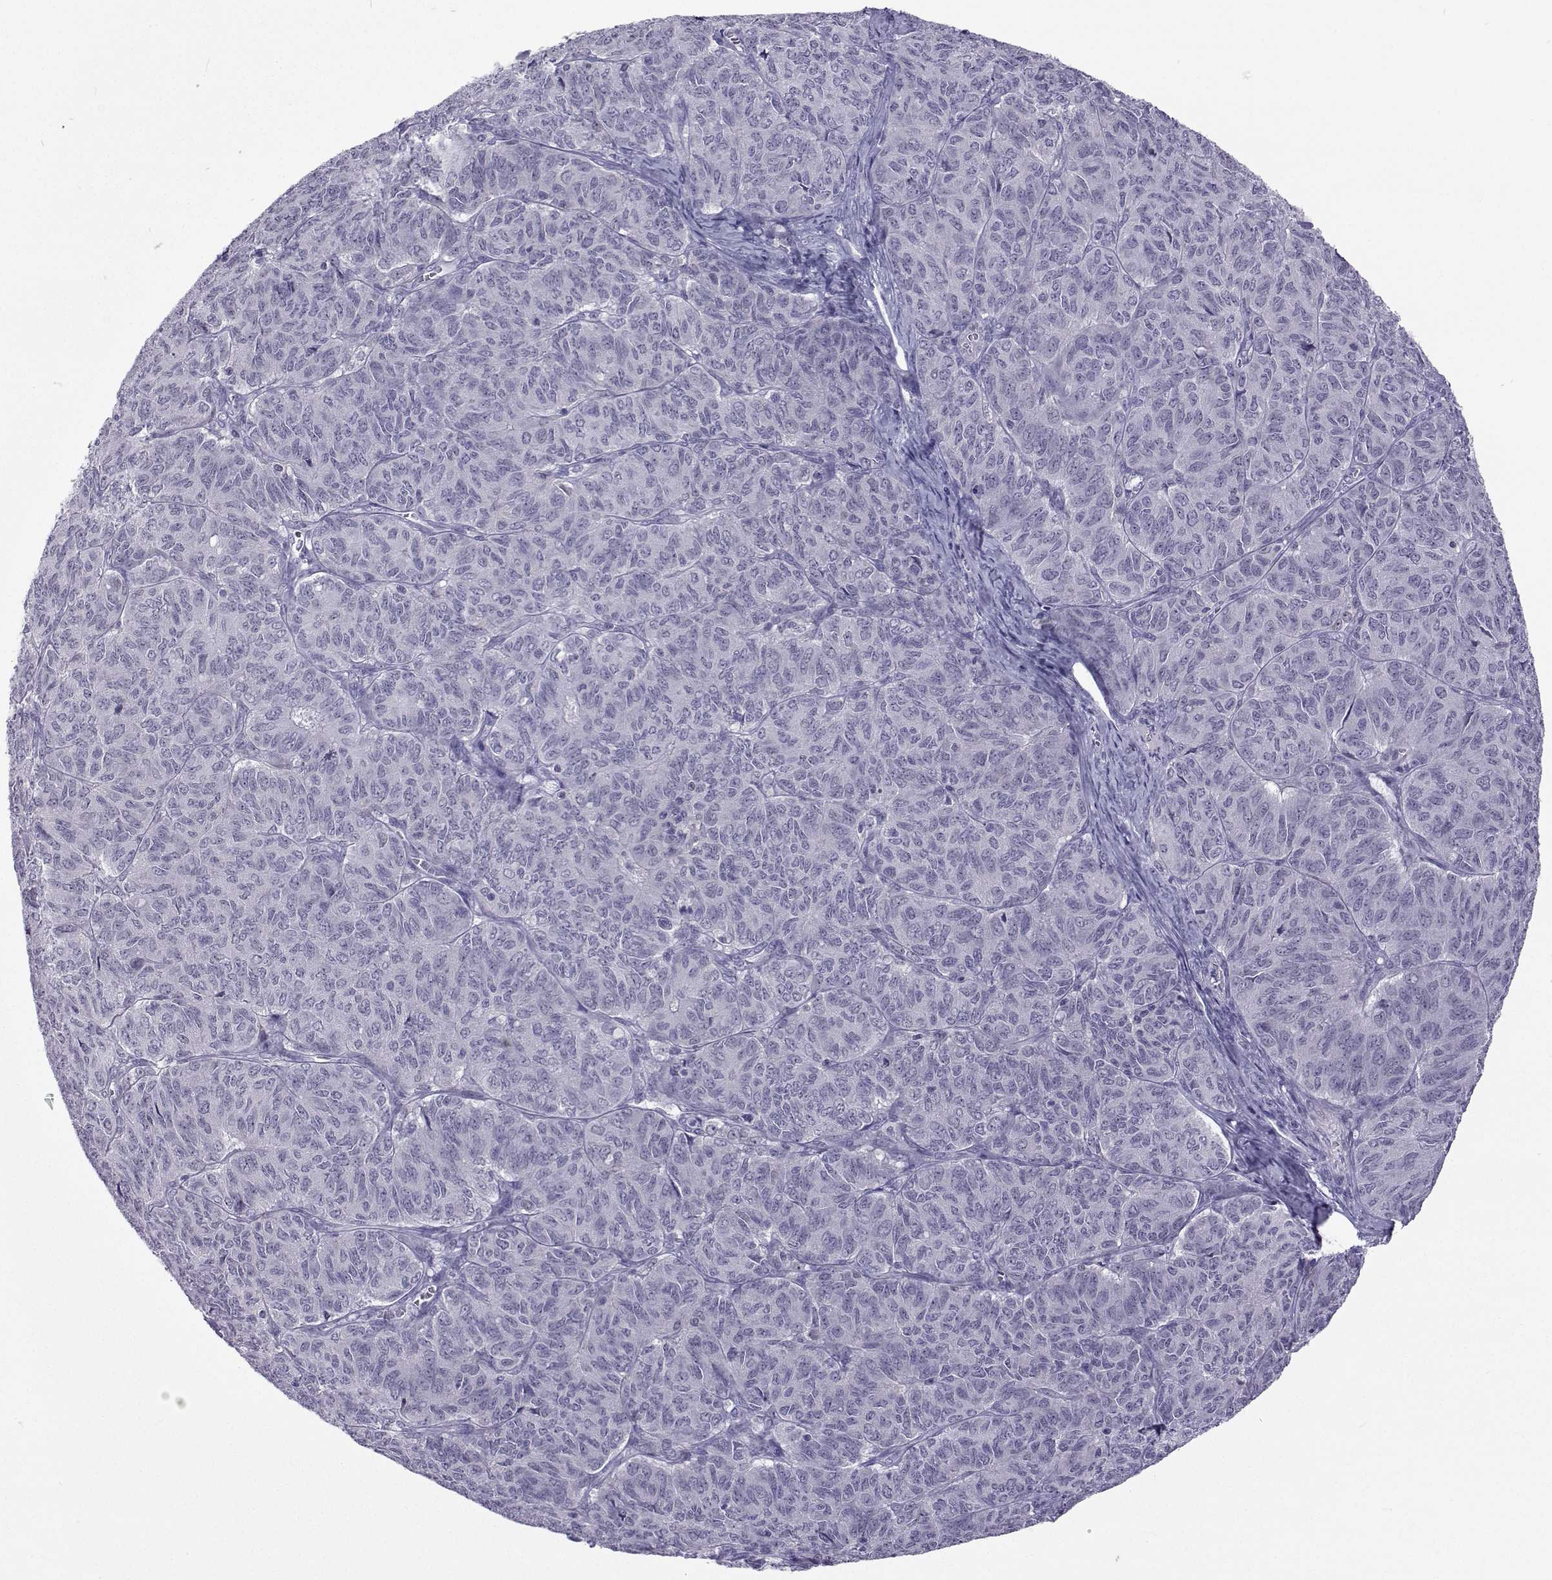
{"staining": {"intensity": "negative", "quantity": "none", "location": "none"}, "tissue": "ovarian cancer", "cell_type": "Tumor cells", "image_type": "cancer", "snomed": [{"axis": "morphology", "description": "Carcinoma, endometroid"}, {"axis": "topography", "description": "Ovary"}], "caption": "Immunohistochemistry image of ovarian endometroid carcinoma stained for a protein (brown), which displays no staining in tumor cells.", "gene": "GALM", "patient": {"sex": "female", "age": 80}}